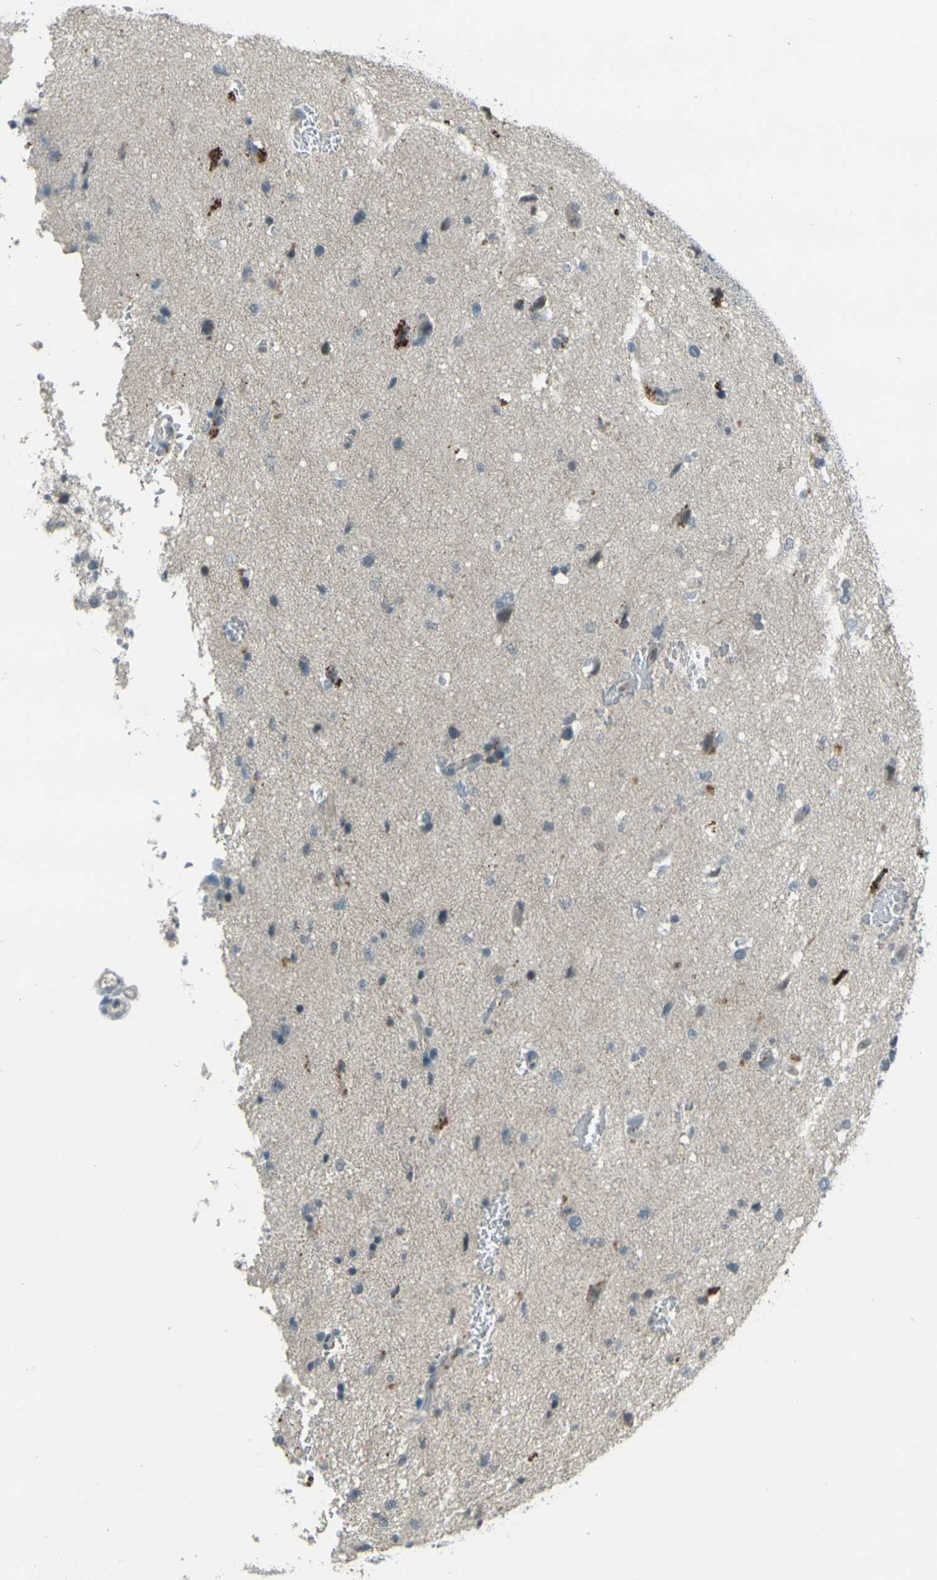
{"staining": {"intensity": "negative", "quantity": "none", "location": "none"}, "tissue": "glioma", "cell_type": "Tumor cells", "image_type": "cancer", "snomed": [{"axis": "morphology", "description": "Glioma, malignant, Low grade"}, {"axis": "topography", "description": "Brain"}], "caption": "Immunohistochemical staining of low-grade glioma (malignant) displays no significant expression in tumor cells.", "gene": "GPR19", "patient": {"sex": "female", "age": 37}}